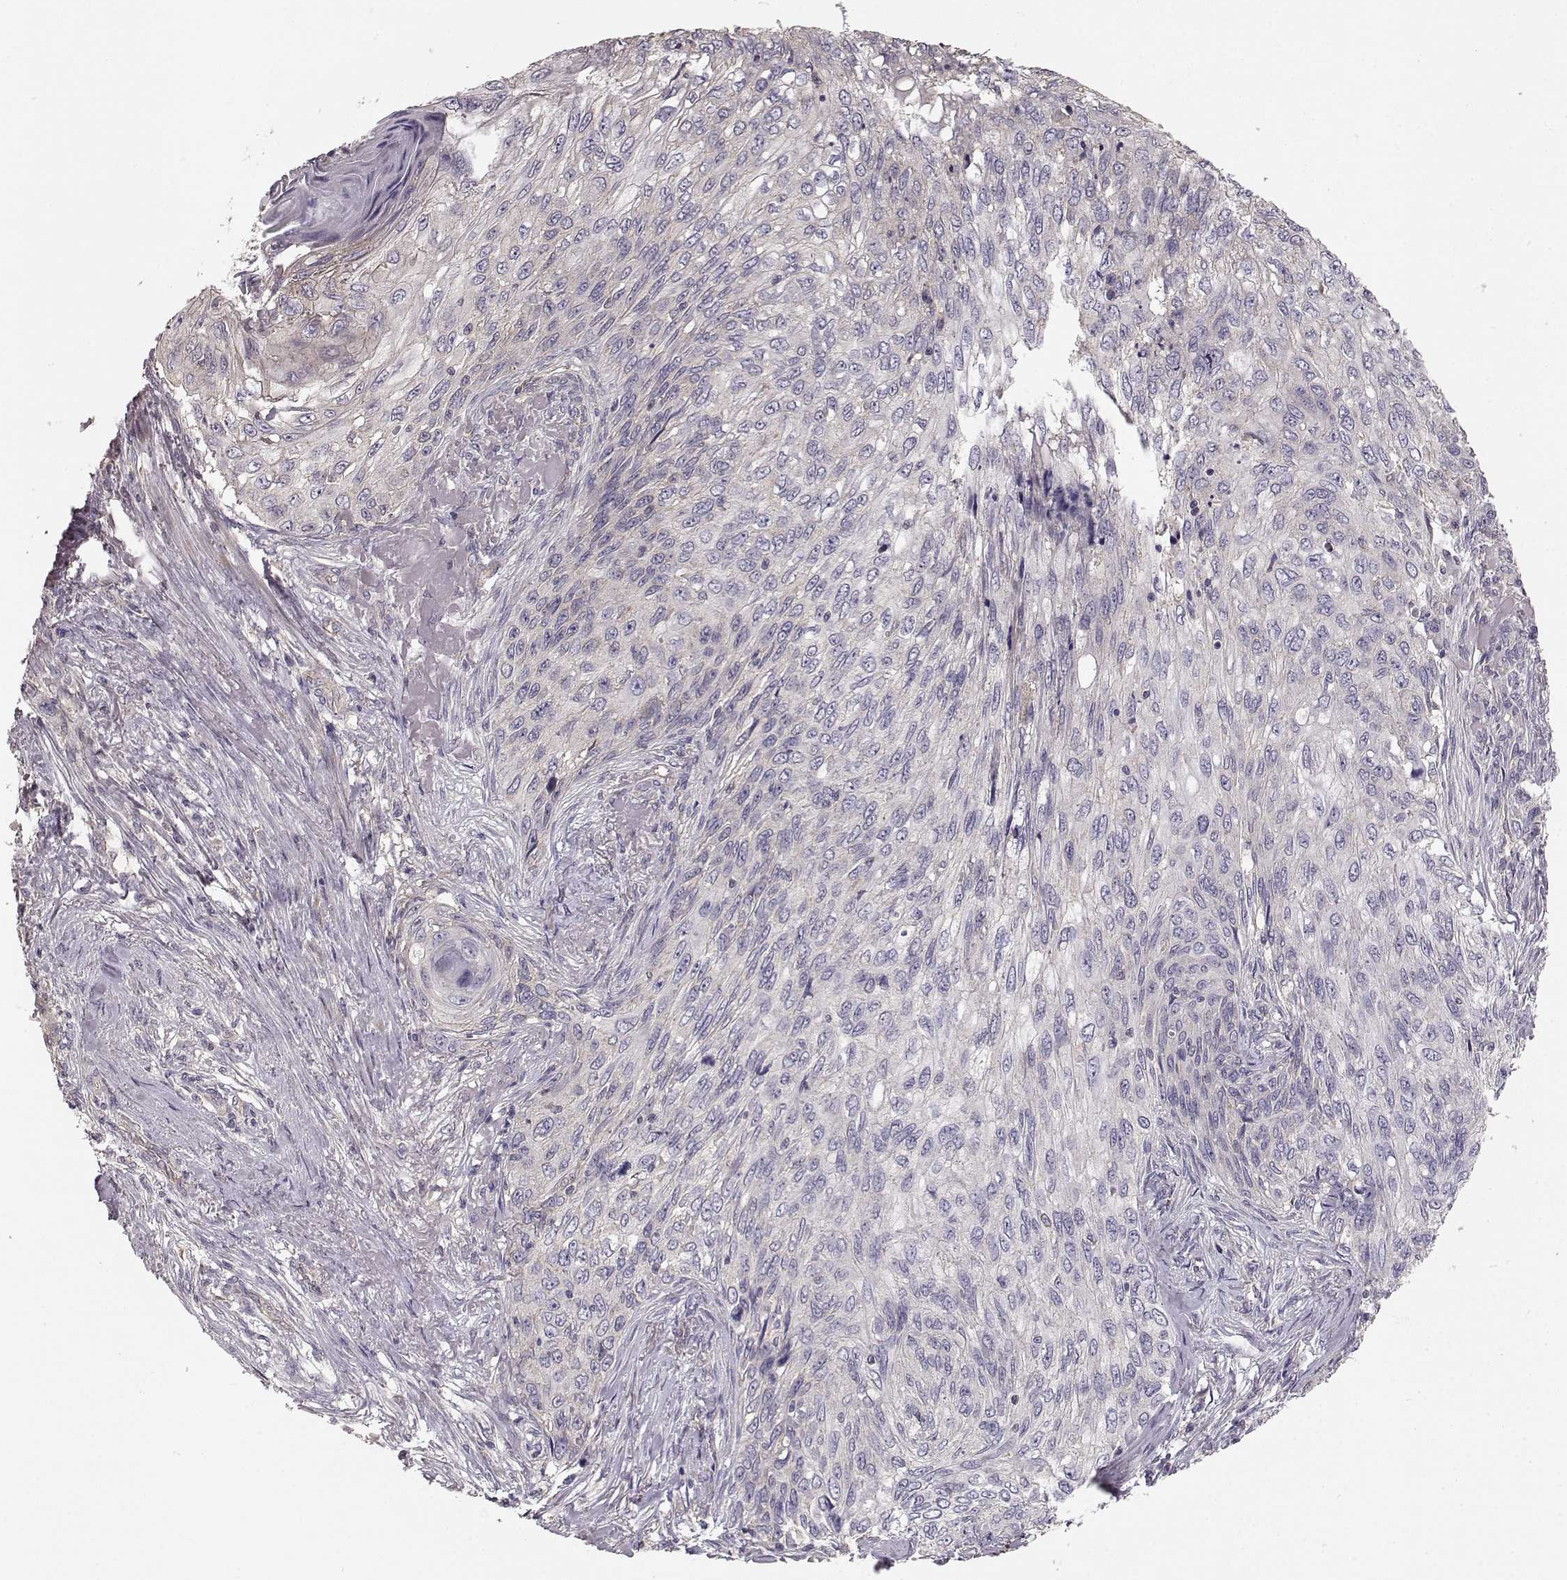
{"staining": {"intensity": "negative", "quantity": "none", "location": "none"}, "tissue": "skin cancer", "cell_type": "Tumor cells", "image_type": "cancer", "snomed": [{"axis": "morphology", "description": "Squamous cell carcinoma, NOS"}, {"axis": "topography", "description": "Skin"}], "caption": "Immunohistochemistry histopathology image of human skin cancer (squamous cell carcinoma) stained for a protein (brown), which shows no expression in tumor cells.", "gene": "ERBB3", "patient": {"sex": "male", "age": 92}}